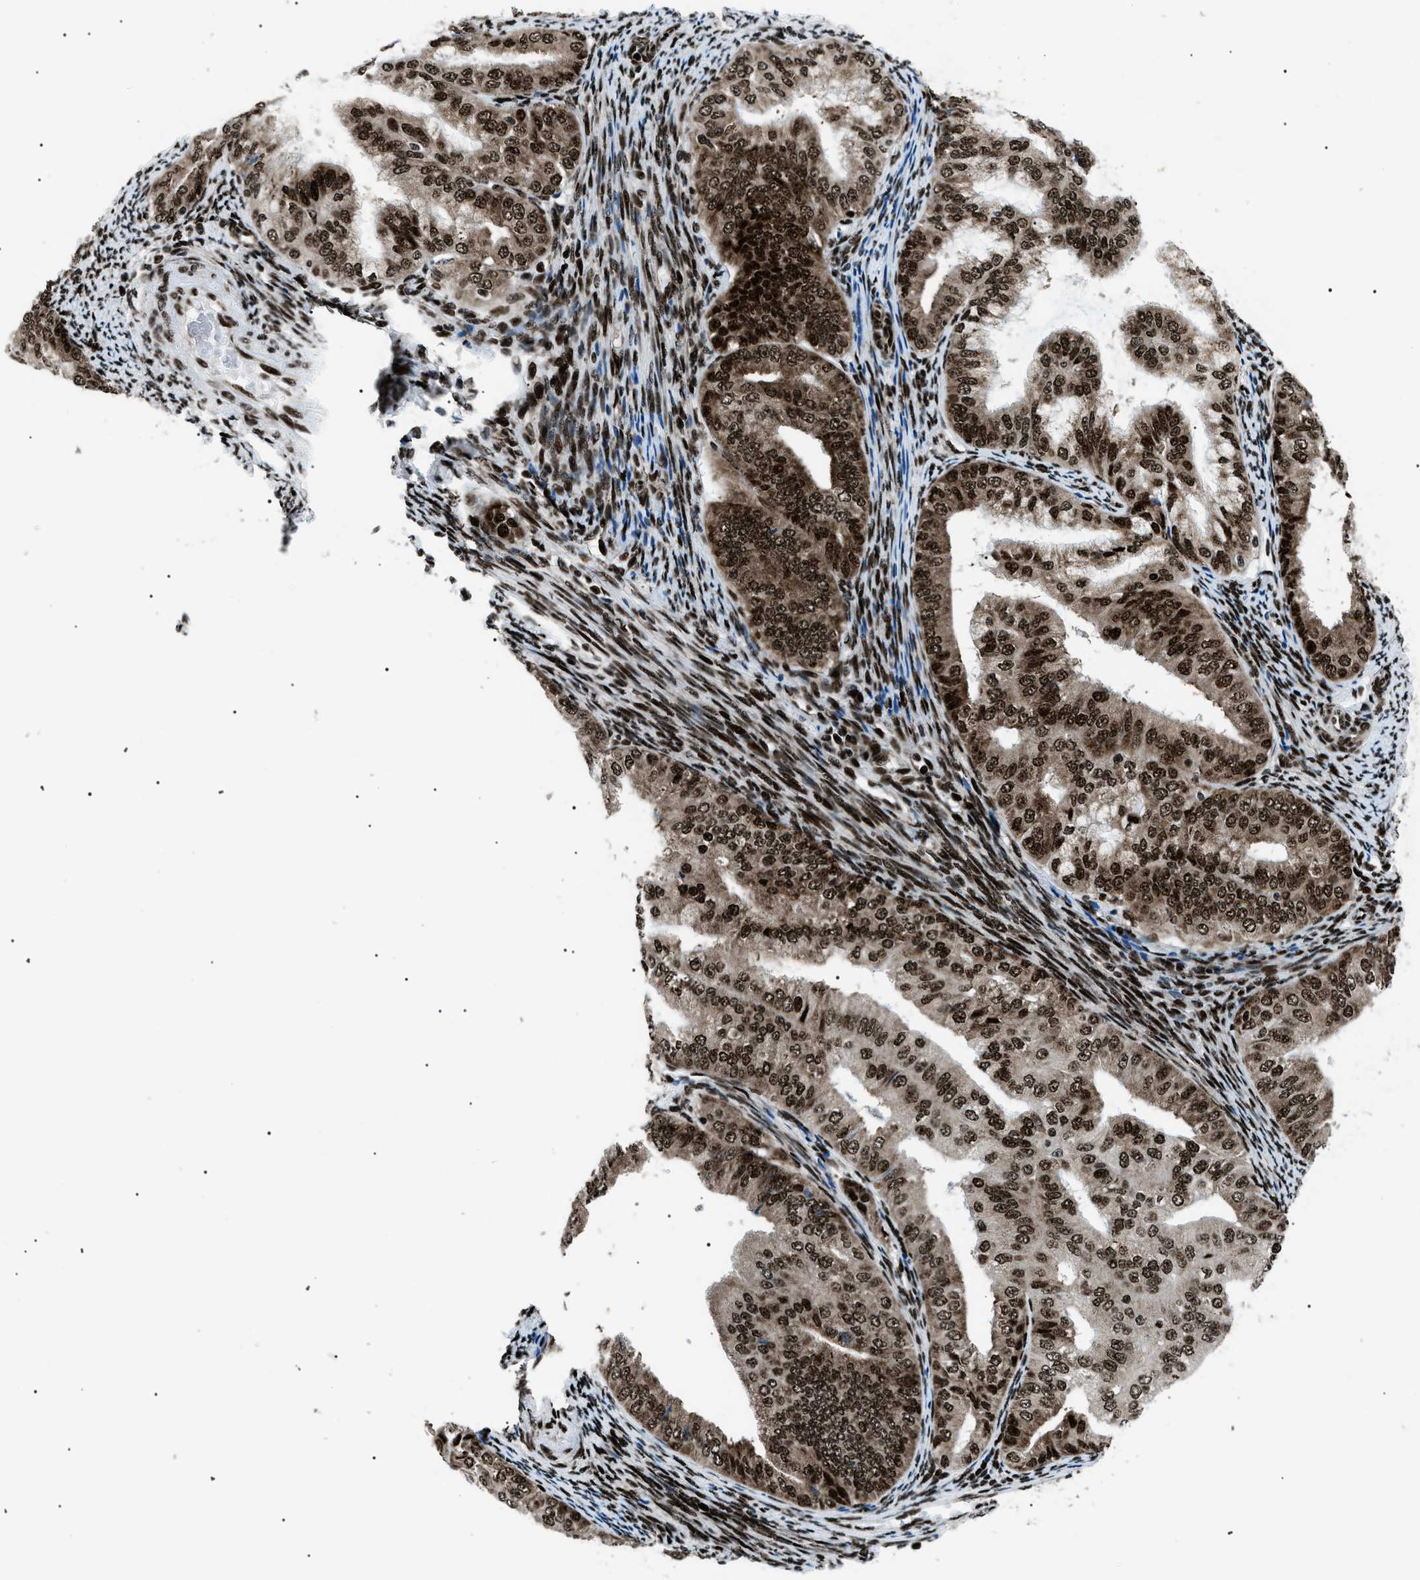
{"staining": {"intensity": "strong", "quantity": ">75%", "location": "cytoplasmic/membranous,nuclear"}, "tissue": "endometrial cancer", "cell_type": "Tumor cells", "image_type": "cancer", "snomed": [{"axis": "morphology", "description": "Adenocarcinoma, NOS"}, {"axis": "topography", "description": "Endometrium"}], "caption": "Endometrial cancer (adenocarcinoma) was stained to show a protein in brown. There is high levels of strong cytoplasmic/membranous and nuclear positivity in approximately >75% of tumor cells. Immunohistochemistry (ihc) stains the protein in brown and the nuclei are stained blue.", "gene": "HNRNPK", "patient": {"sex": "female", "age": 63}}